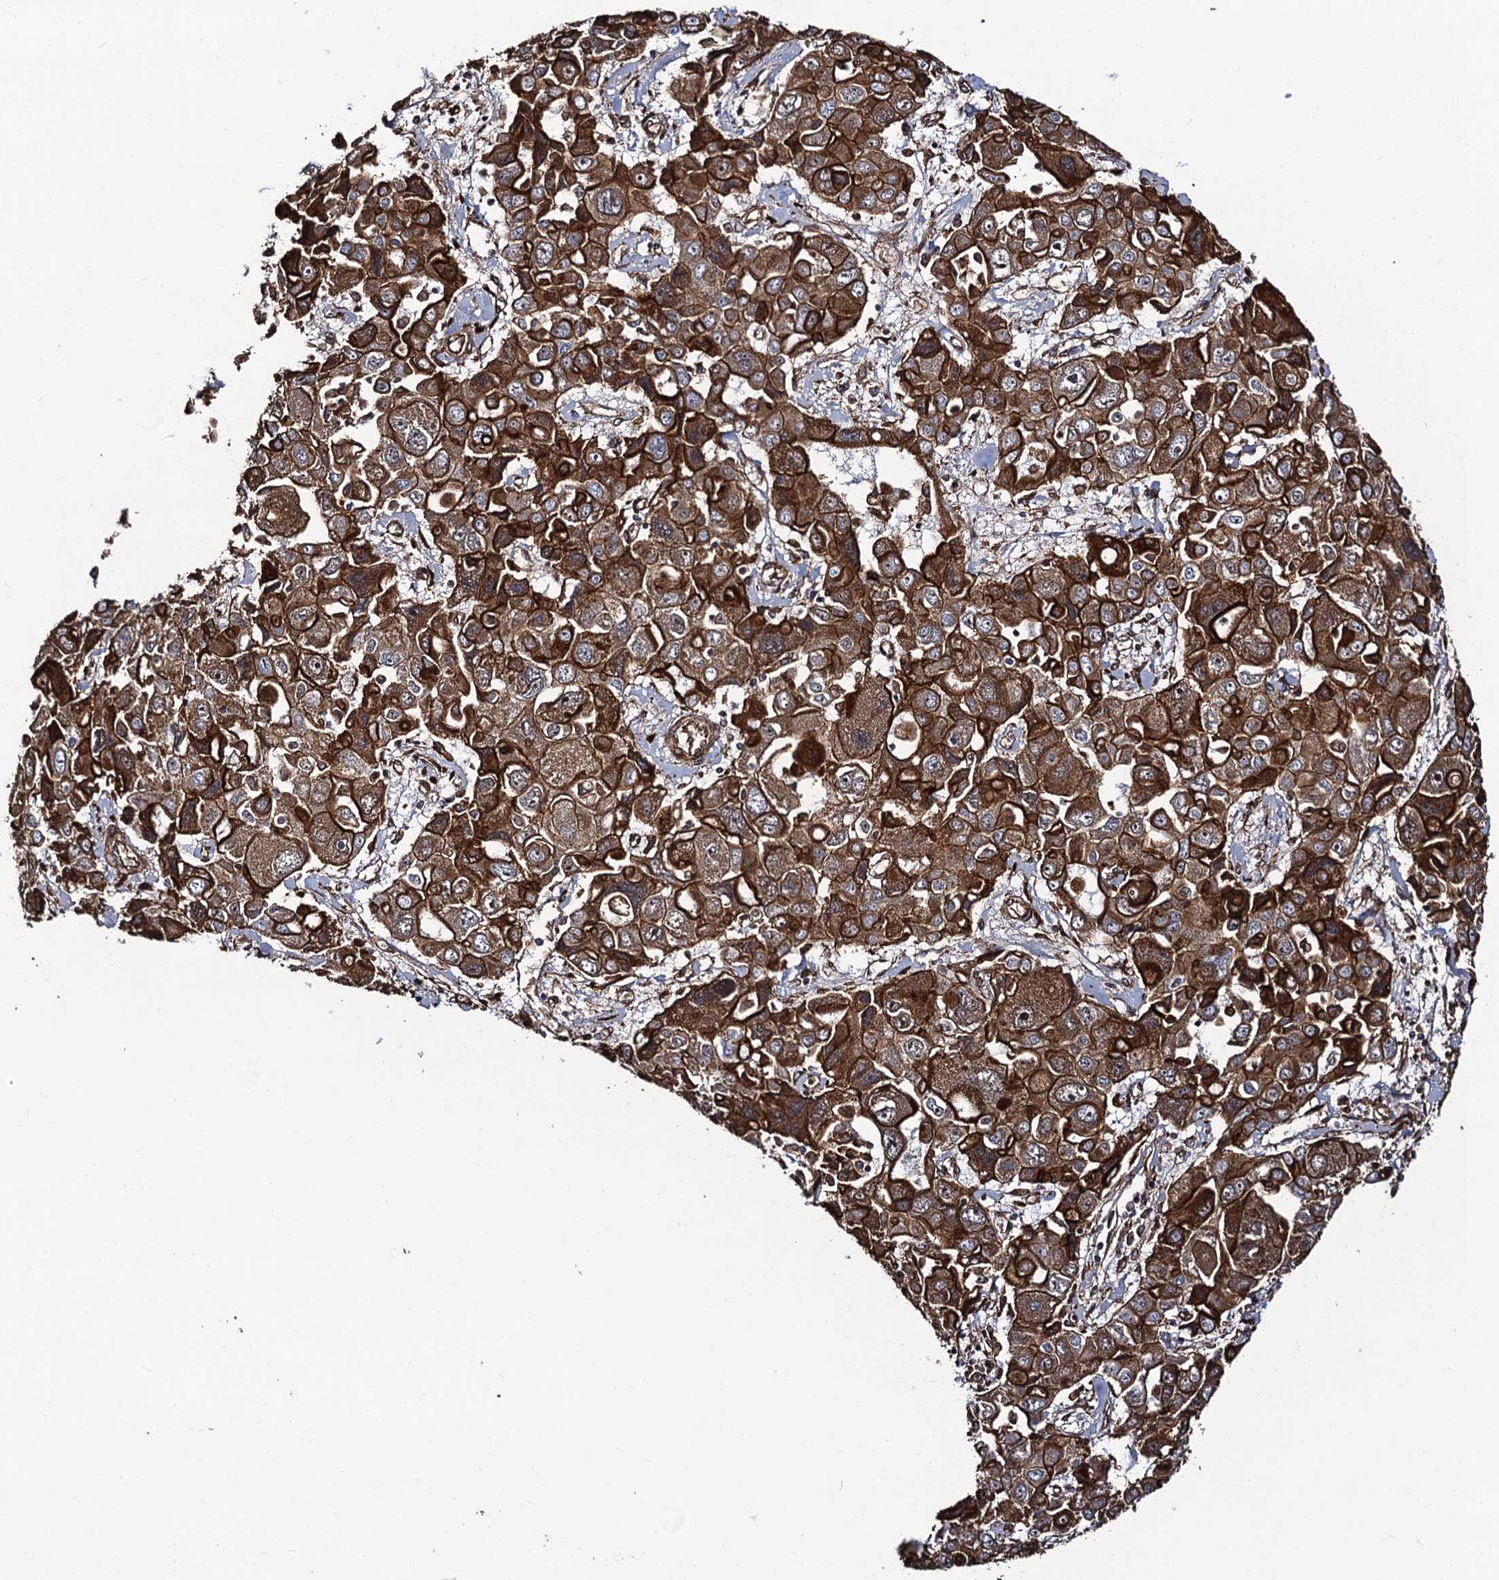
{"staining": {"intensity": "strong", "quantity": ">75%", "location": "cytoplasmic/membranous"}, "tissue": "liver cancer", "cell_type": "Tumor cells", "image_type": "cancer", "snomed": [{"axis": "morphology", "description": "Cholangiocarcinoma"}, {"axis": "topography", "description": "Liver"}], "caption": "Immunohistochemical staining of cholangiocarcinoma (liver) exhibits high levels of strong cytoplasmic/membranous protein staining in approximately >75% of tumor cells. (IHC, brightfield microscopy, high magnification).", "gene": "CIP2A", "patient": {"sex": "male", "age": 67}}